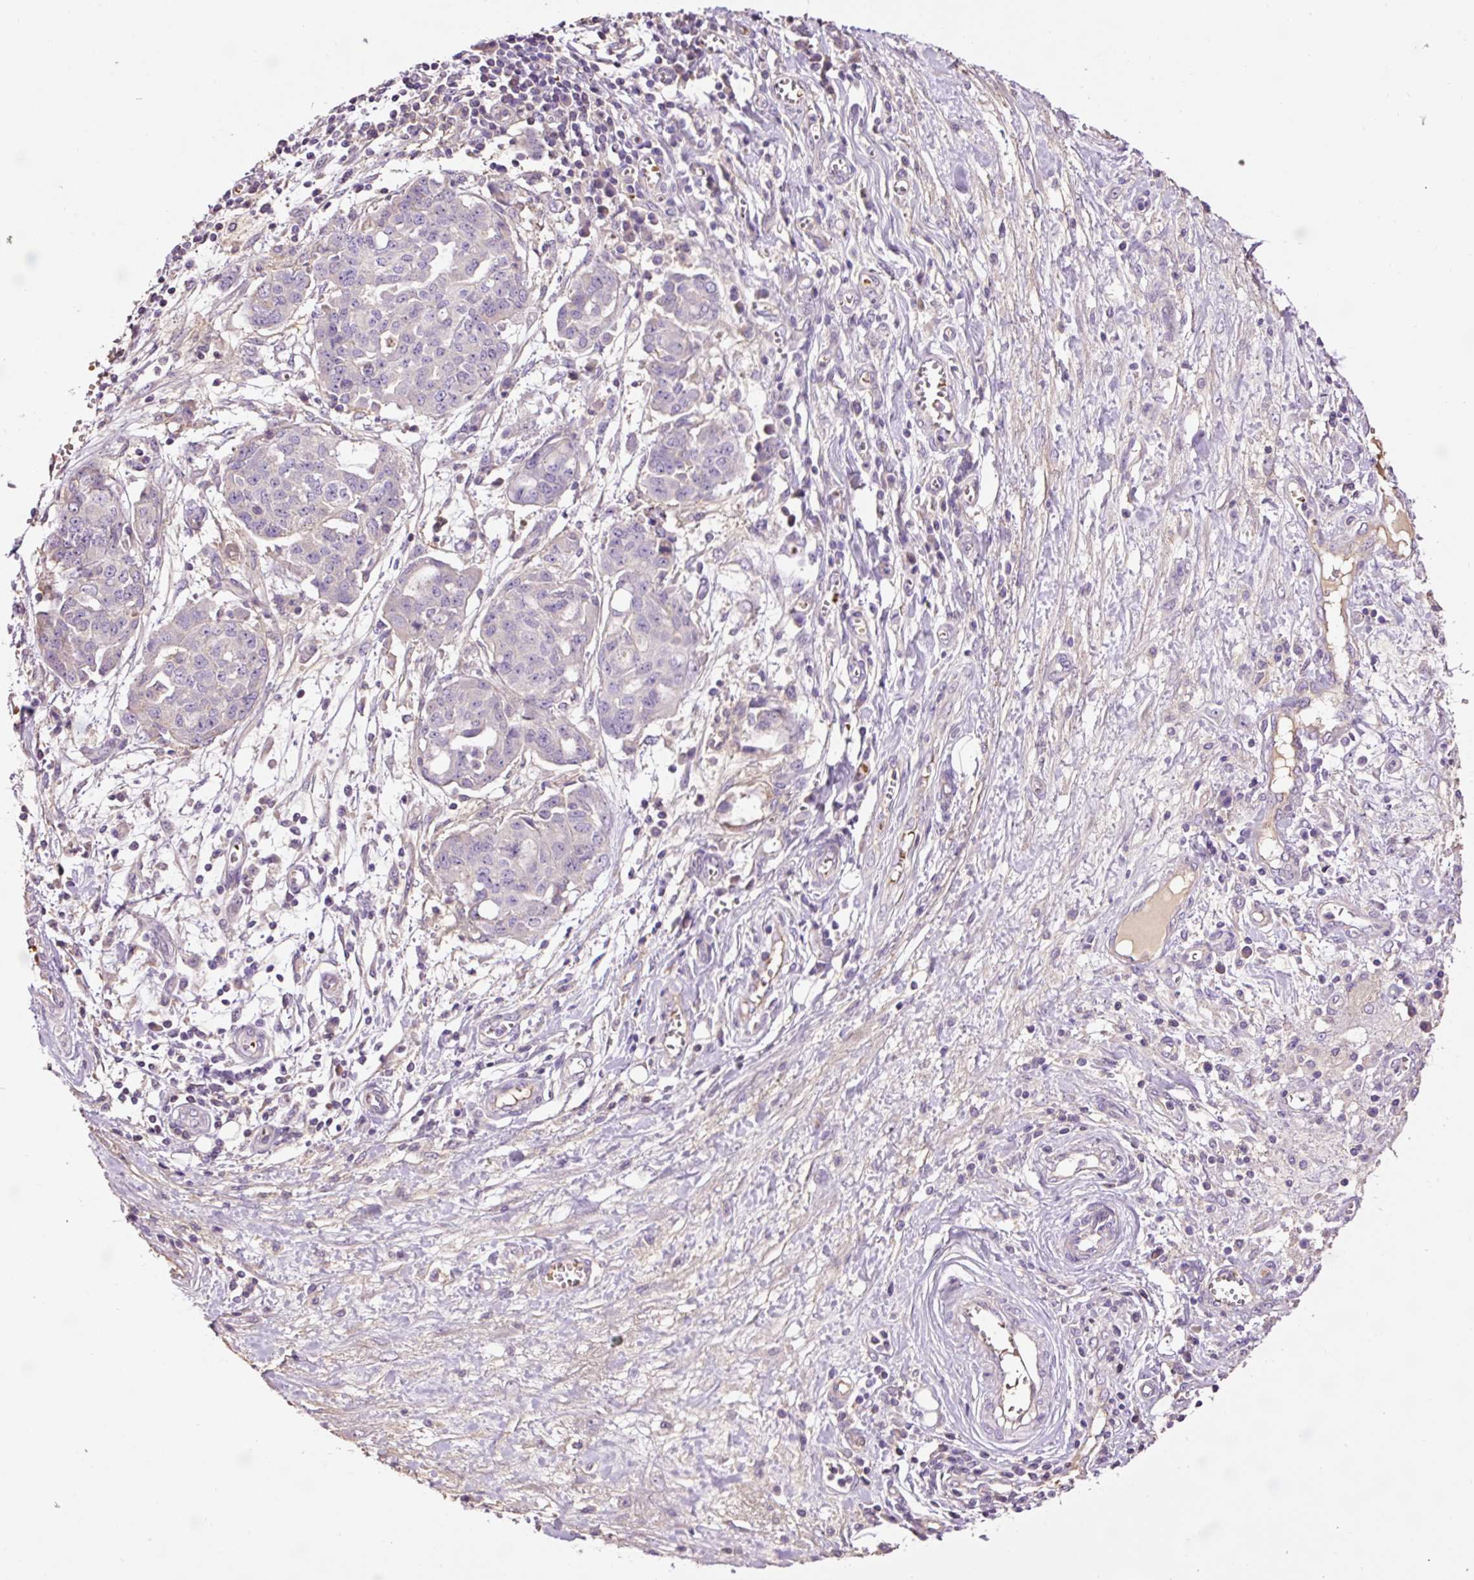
{"staining": {"intensity": "negative", "quantity": "none", "location": "none"}, "tissue": "ovarian cancer", "cell_type": "Tumor cells", "image_type": "cancer", "snomed": [{"axis": "morphology", "description": "Cystadenocarcinoma, serous, NOS"}, {"axis": "topography", "description": "Soft tissue"}, {"axis": "topography", "description": "Ovary"}], "caption": "DAB (3,3'-diaminobenzidine) immunohistochemical staining of human ovarian cancer shows no significant staining in tumor cells.", "gene": "TMEM235", "patient": {"sex": "female", "age": 57}}